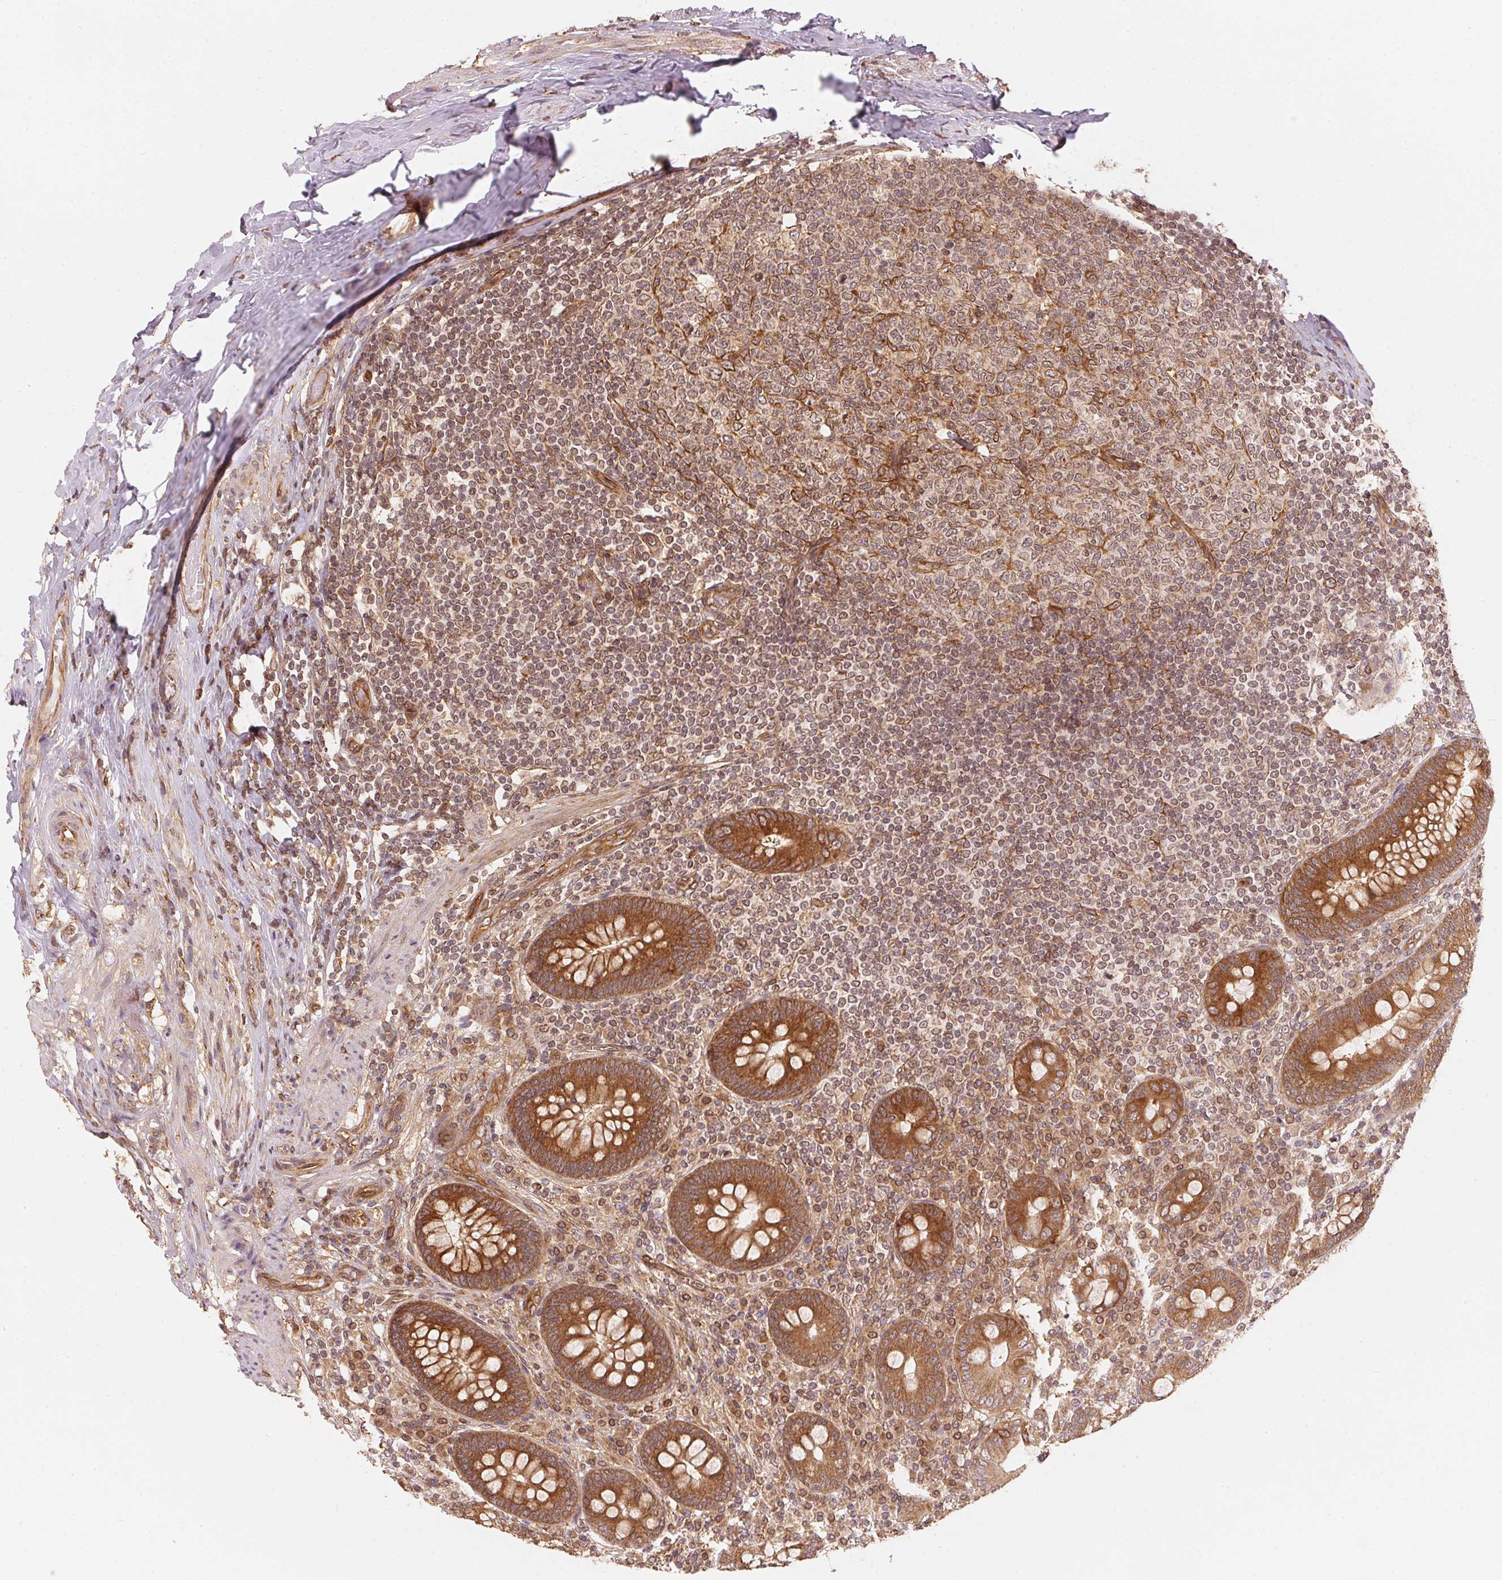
{"staining": {"intensity": "strong", "quantity": ">75%", "location": "cytoplasmic/membranous"}, "tissue": "appendix", "cell_type": "Glandular cells", "image_type": "normal", "snomed": [{"axis": "morphology", "description": "Normal tissue, NOS"}, {"axis": "topography", "description": "Appendix"}], "caption": "Protein expression analysis of normal appendix reveals strong cytoplasmic/membranous positivity in approximately >75% of glandular cells. Using DAB (3,3'-diaminobenzidine) (brown) and hematoxylin (blue) stains, captured at high magnification using brightfield microscopy.", "gene": "STRN4", "patient": {"sex": "male", "age": 71}}